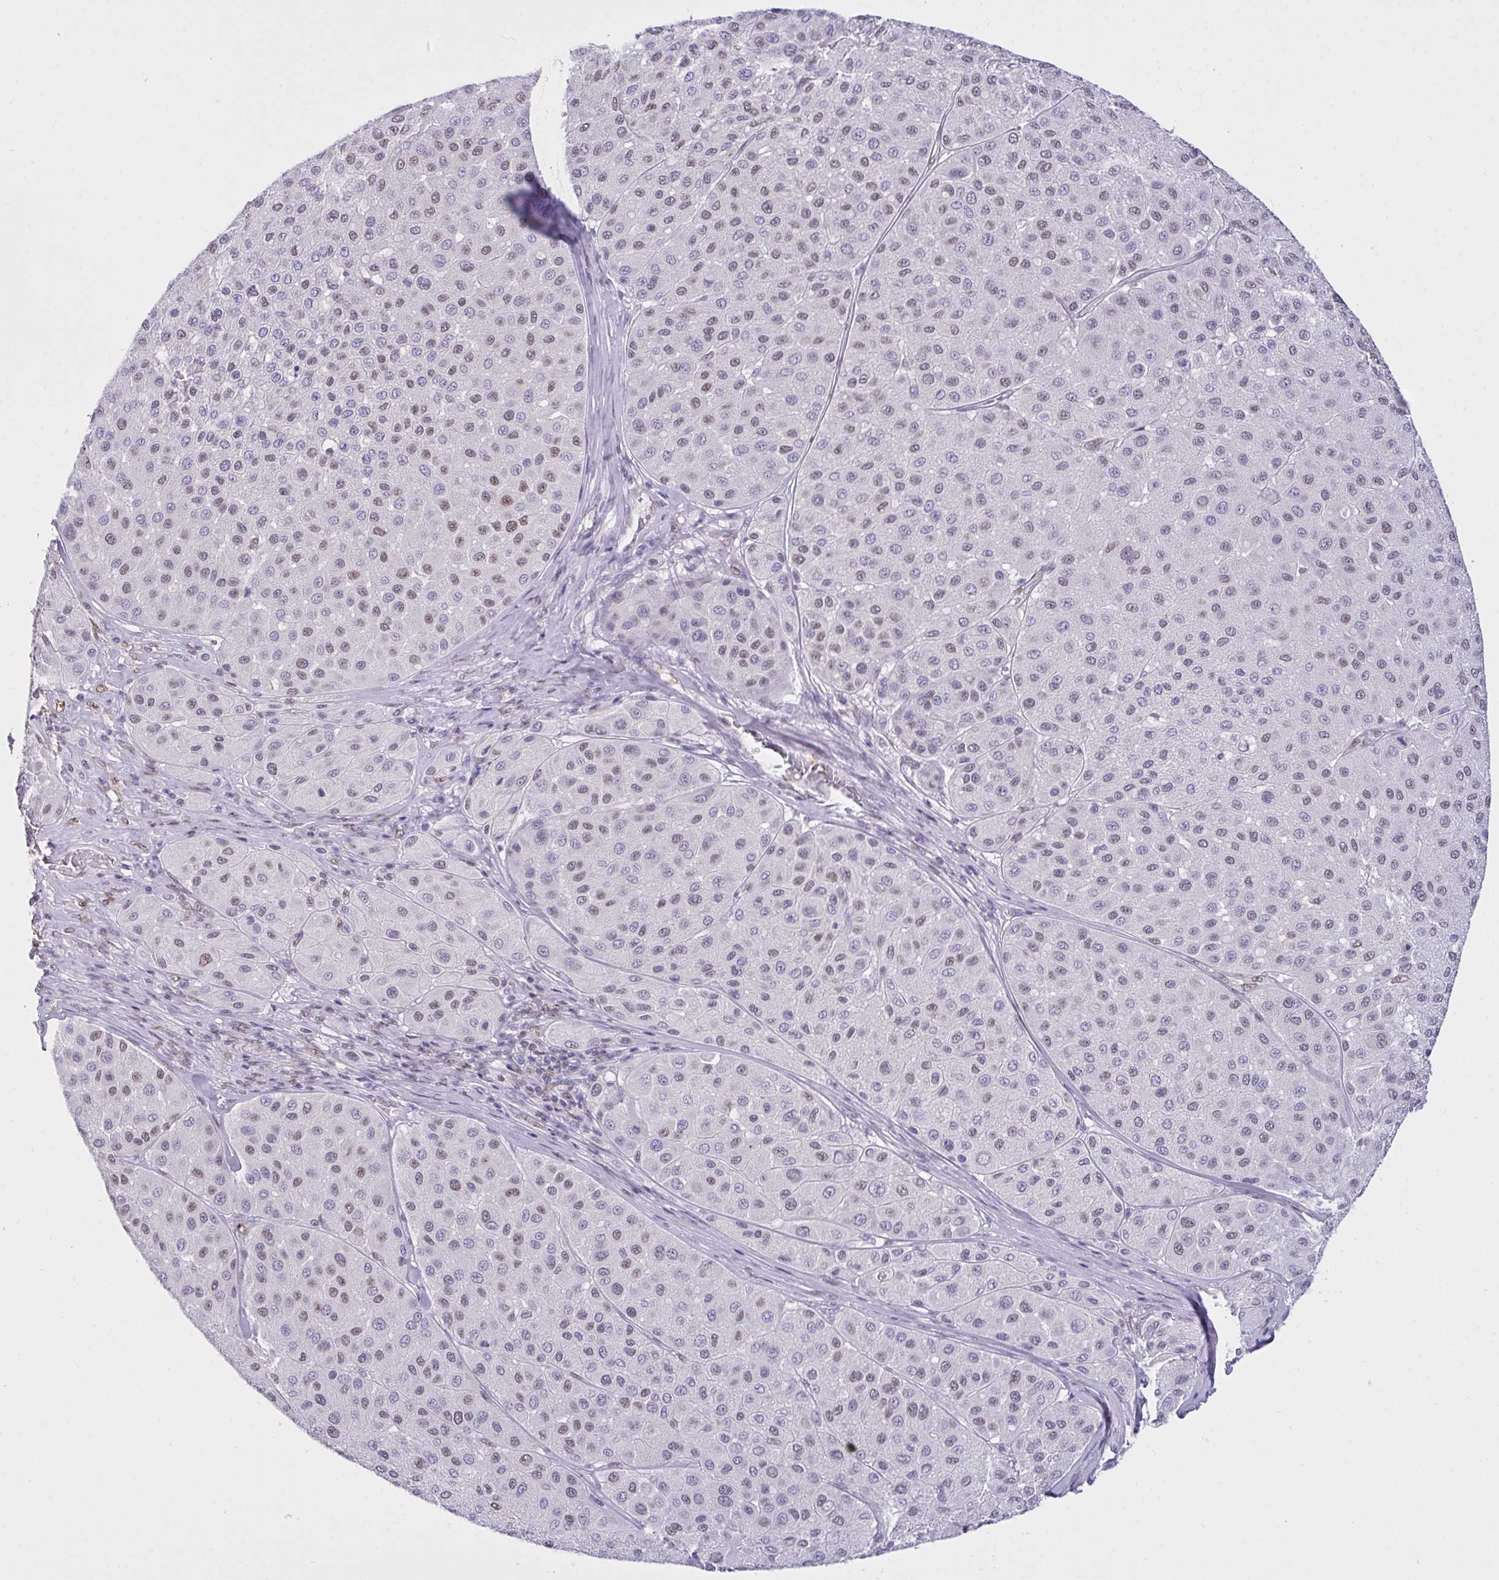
{"staining": {"intensity": "weak", "quantity": "<25%", "location": "nuclear"}, "tissue": "melanoma", "cell_type": "Tumor cells", "image_type": "cancer", "snomed": [{"axis": "morphology", "description": "Malignant melanoma, Metastatic site"}, {"axis": "topography", "description": "Smooth muscle"}], "caption": "High magnification brightfield microscopy of malignant melanoma (metastatic site) stained with DAB (3,3'-diaminobenzidine) (brown) and counterstained with hematoxylin (blue): tumor cells show no significant positivity.", "gene": "SEMA6B", "patient": {"sex": "male", "age": 41}}